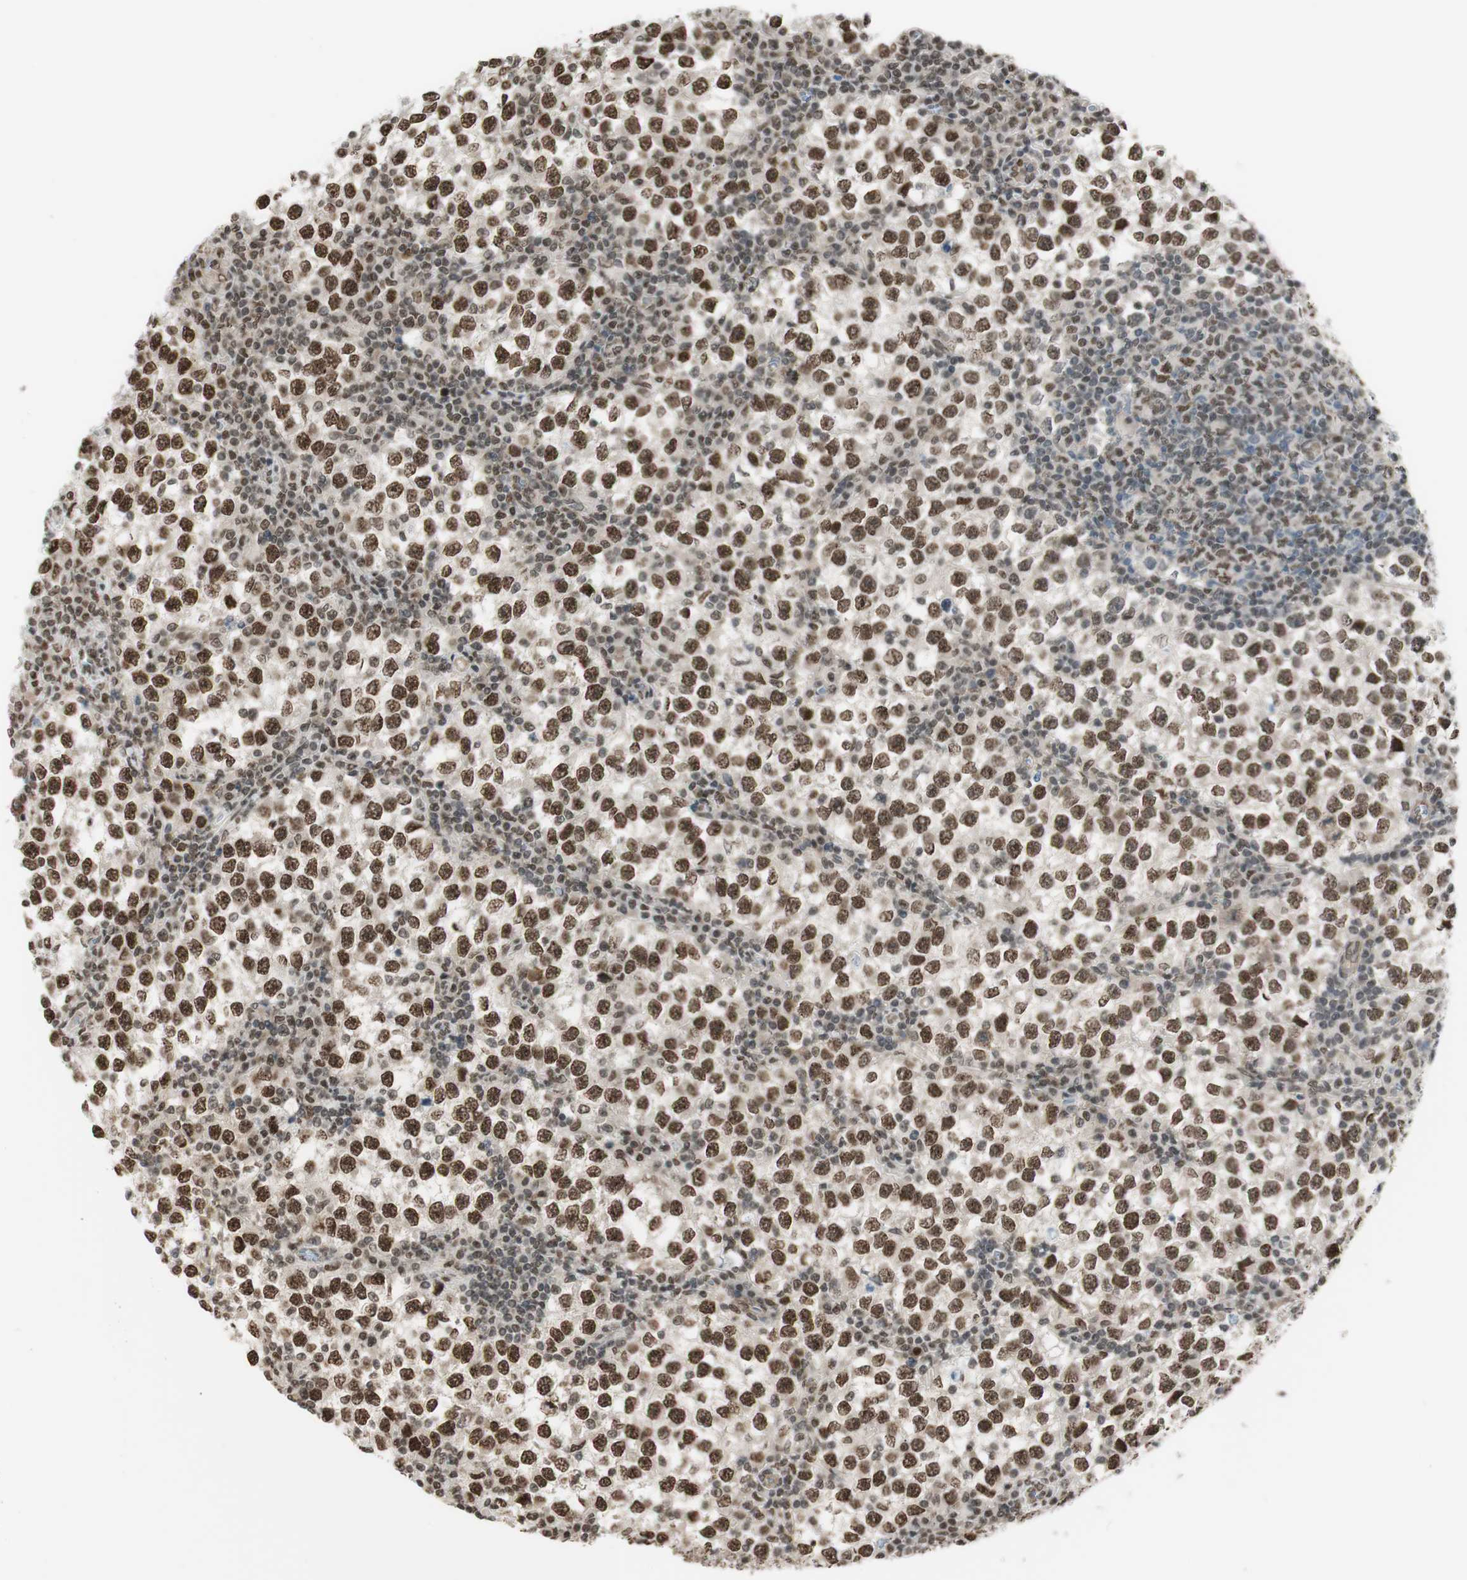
{"staining": {"intensity": "moderate", "quantity": ">75%", "location": "nuclear"}, "tissue": "testis cancer", "cell_type": "Tumor cells", "image_type": "cancer", "snomed": [{"axis": "morphology", "description": "Seminoma, NOS"}, {"axis": "topography", "description": "Testis"}], "caption": "Testis cancer (seminoma) tissue demonstrates moderate nuclear positivity in about >75% of tumor cells, visualized by immunohistochemistry. The protein is shown in brown color, while the nuclei are stained blue.", "gene": "SUFU", "patient": {"sex": "male", "age": 65}}